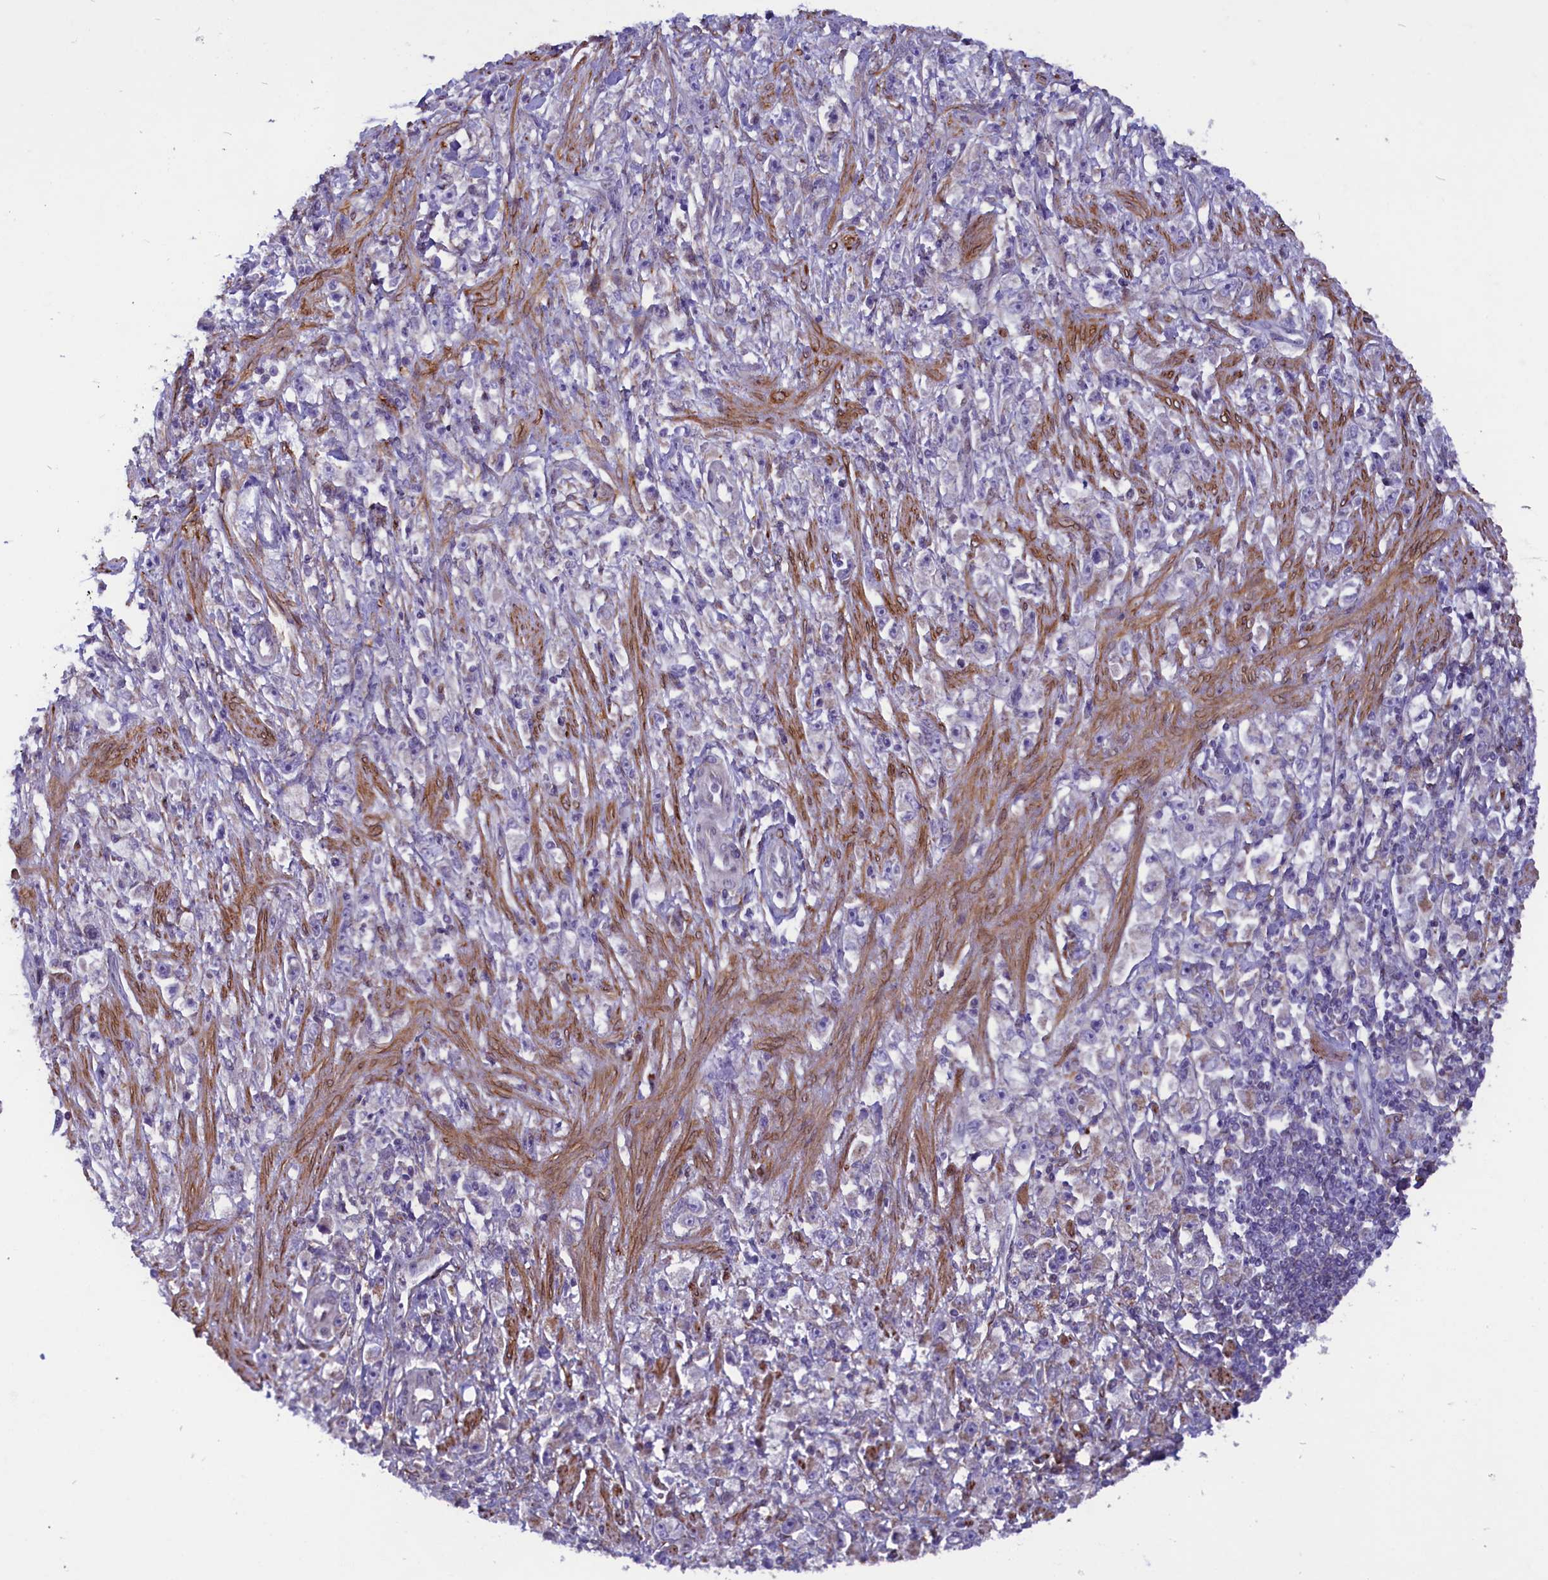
{"staining": {"intensity": "negative", "quantity": "none", "location": "none"}, "tissue": "stomach cancer", "cell_type": "Tumor cells", "image_type": "cancer", "snomed": [{"axis": "morphology", "description": "Adenocarcinoma, NOS"}, {"axis": "topography", "description": "Stomach"}], "caption": "An image of human stomach adenocarcinoma is negative for staining in tumor cells. (Stains: DAB (3,3'-diaminobenzidine) immunohistochemistry (IHC) with hematoxylin counter stain, Microscopy: brightfield microscopy at high magnification).", "gene": "MIEF2", "patient": {"sex": "female", "age": 59}}